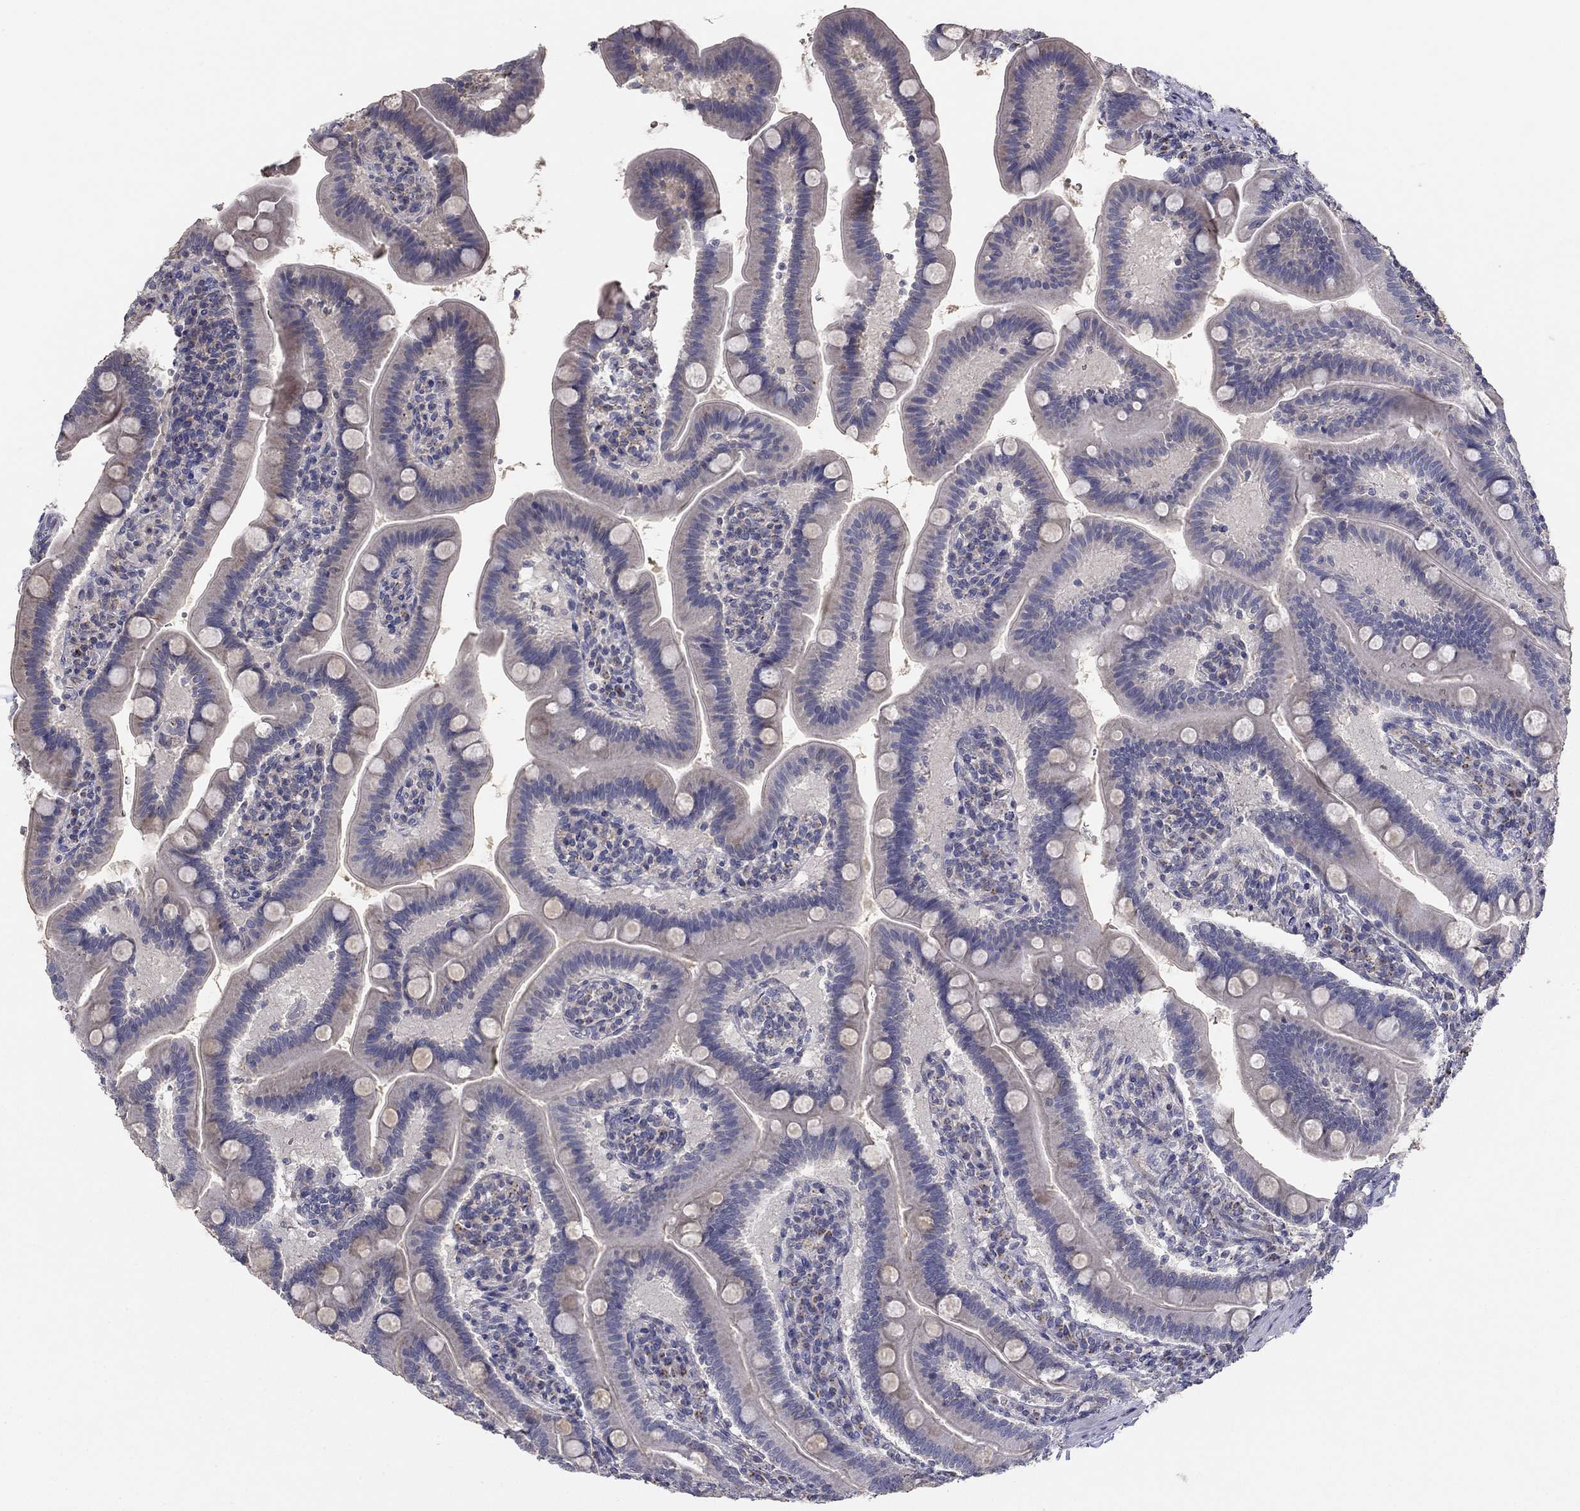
{"staining": {"intensity": "negative", "quantity": "none", "location": "none"}, "tissue": "small intestine", "cell_type": "Glandular cells", "image_type": "normal", "snomed": [{"axis": "morphology", "description": "Normal tissue, NOS"}, {"axis": "topography", "description": "Small intestine"}], "caption": "DAB (3,3'-diaminobenzidine) immunohistochemical staining of unremarkable human small intestine shows no significant positivity in glandular cells. (Brightfield microscopy of DAB IHC at high magnification).", "gene": "SEPTIN3", "patient": {"sex": "male", "age": 66}}